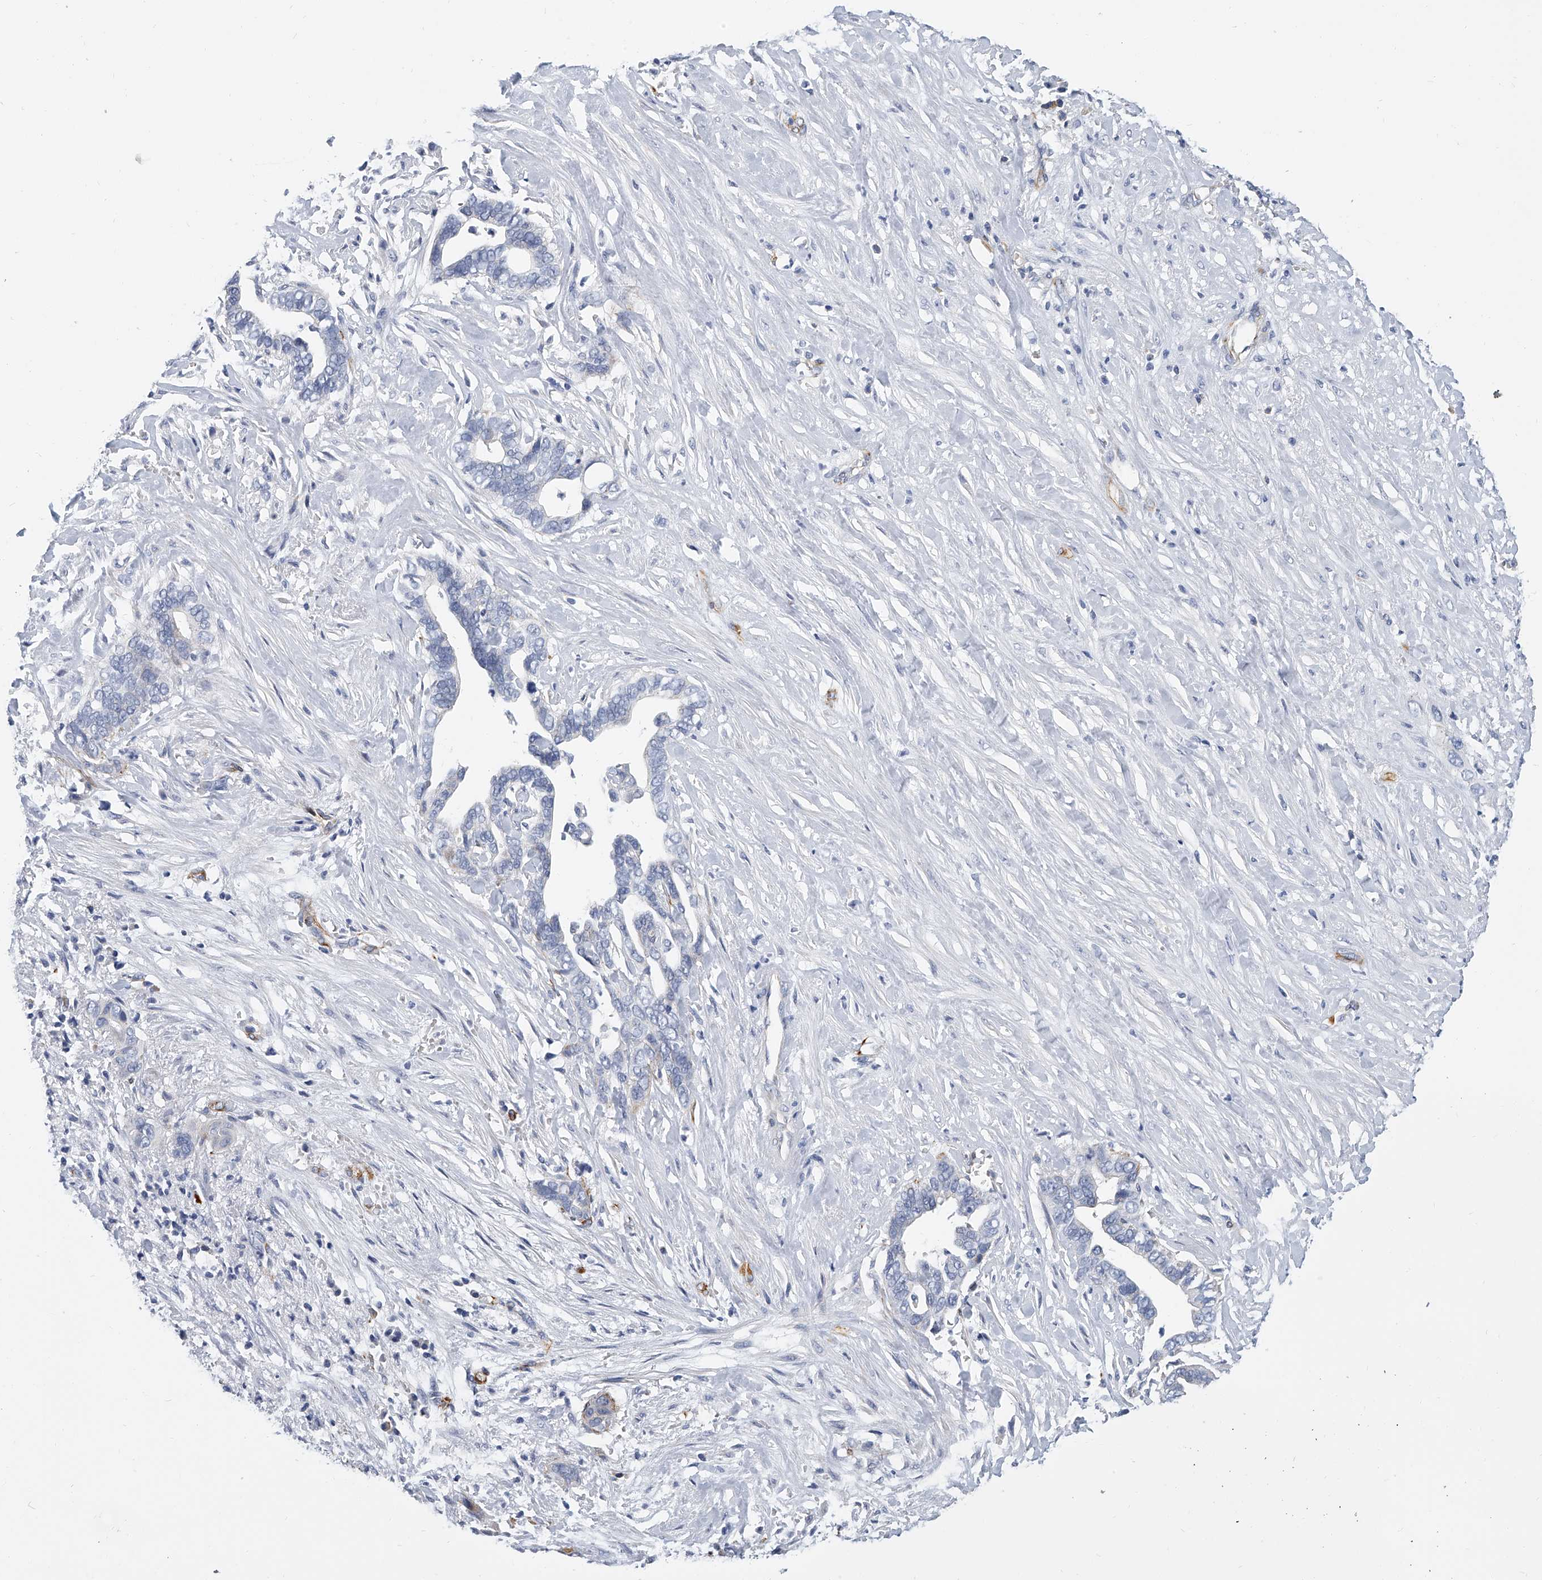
{"staining": {"intensity": "negative", "quantity": "none", "location": "none"}, "tissue": "liver cancer", "cell_type": "Tumor cells", "image_type": "cancer", "snomed": [{"axis": "morphology", "description": "Cholangiocarcinoma"}, {"axis": "topography", "description": "Liver"}], "caption": "Immunohistochemical staining of human liver cancer (cholangiocarcinoma) reveals no significant staining in tumor cells.", "gene": "KIRREL1", "patient": {"sex": "female", "age": 79}}